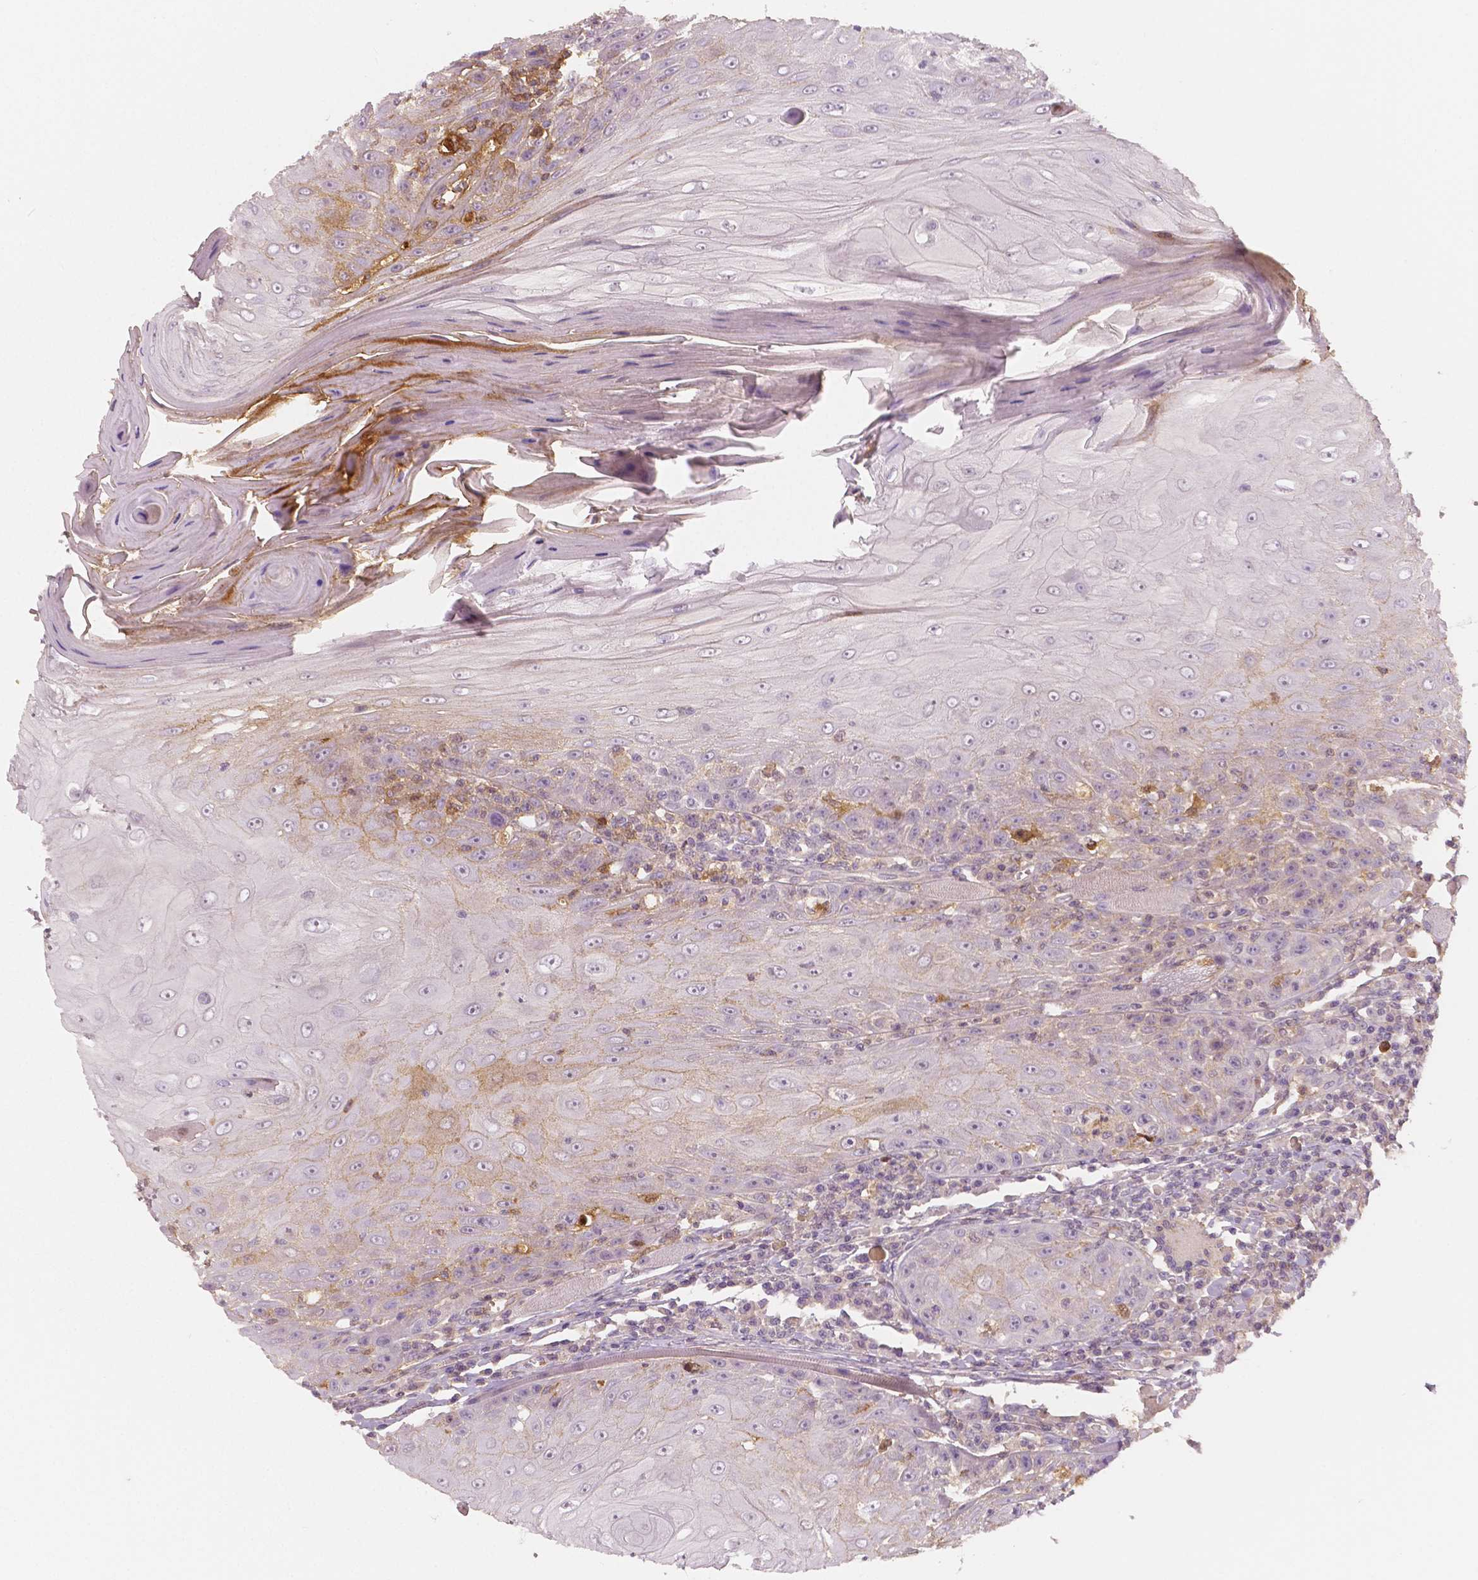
{"staining": {"intensity": "moderate", "quantity": "<25%", "location": "cytoplasmic/membranous"}, "tissue": "head and neck cancer", "cell_type": "Tumor cells", "image_type": "cancer", "snomed": [{"axis": "morphology", "description": "Squamous cell carcinoma, NOS"}, {"axis": "topography", "description": "Head-Neck"}], "caption": "Immunohistochemical staining of head and neck squamous cell carcinoma reveals moderate cytoplasmic/membranous protein expression in approximately <25% of tumor cells.", "gene": "APOA4", "patient": {"sex": "male", "age": 52}}